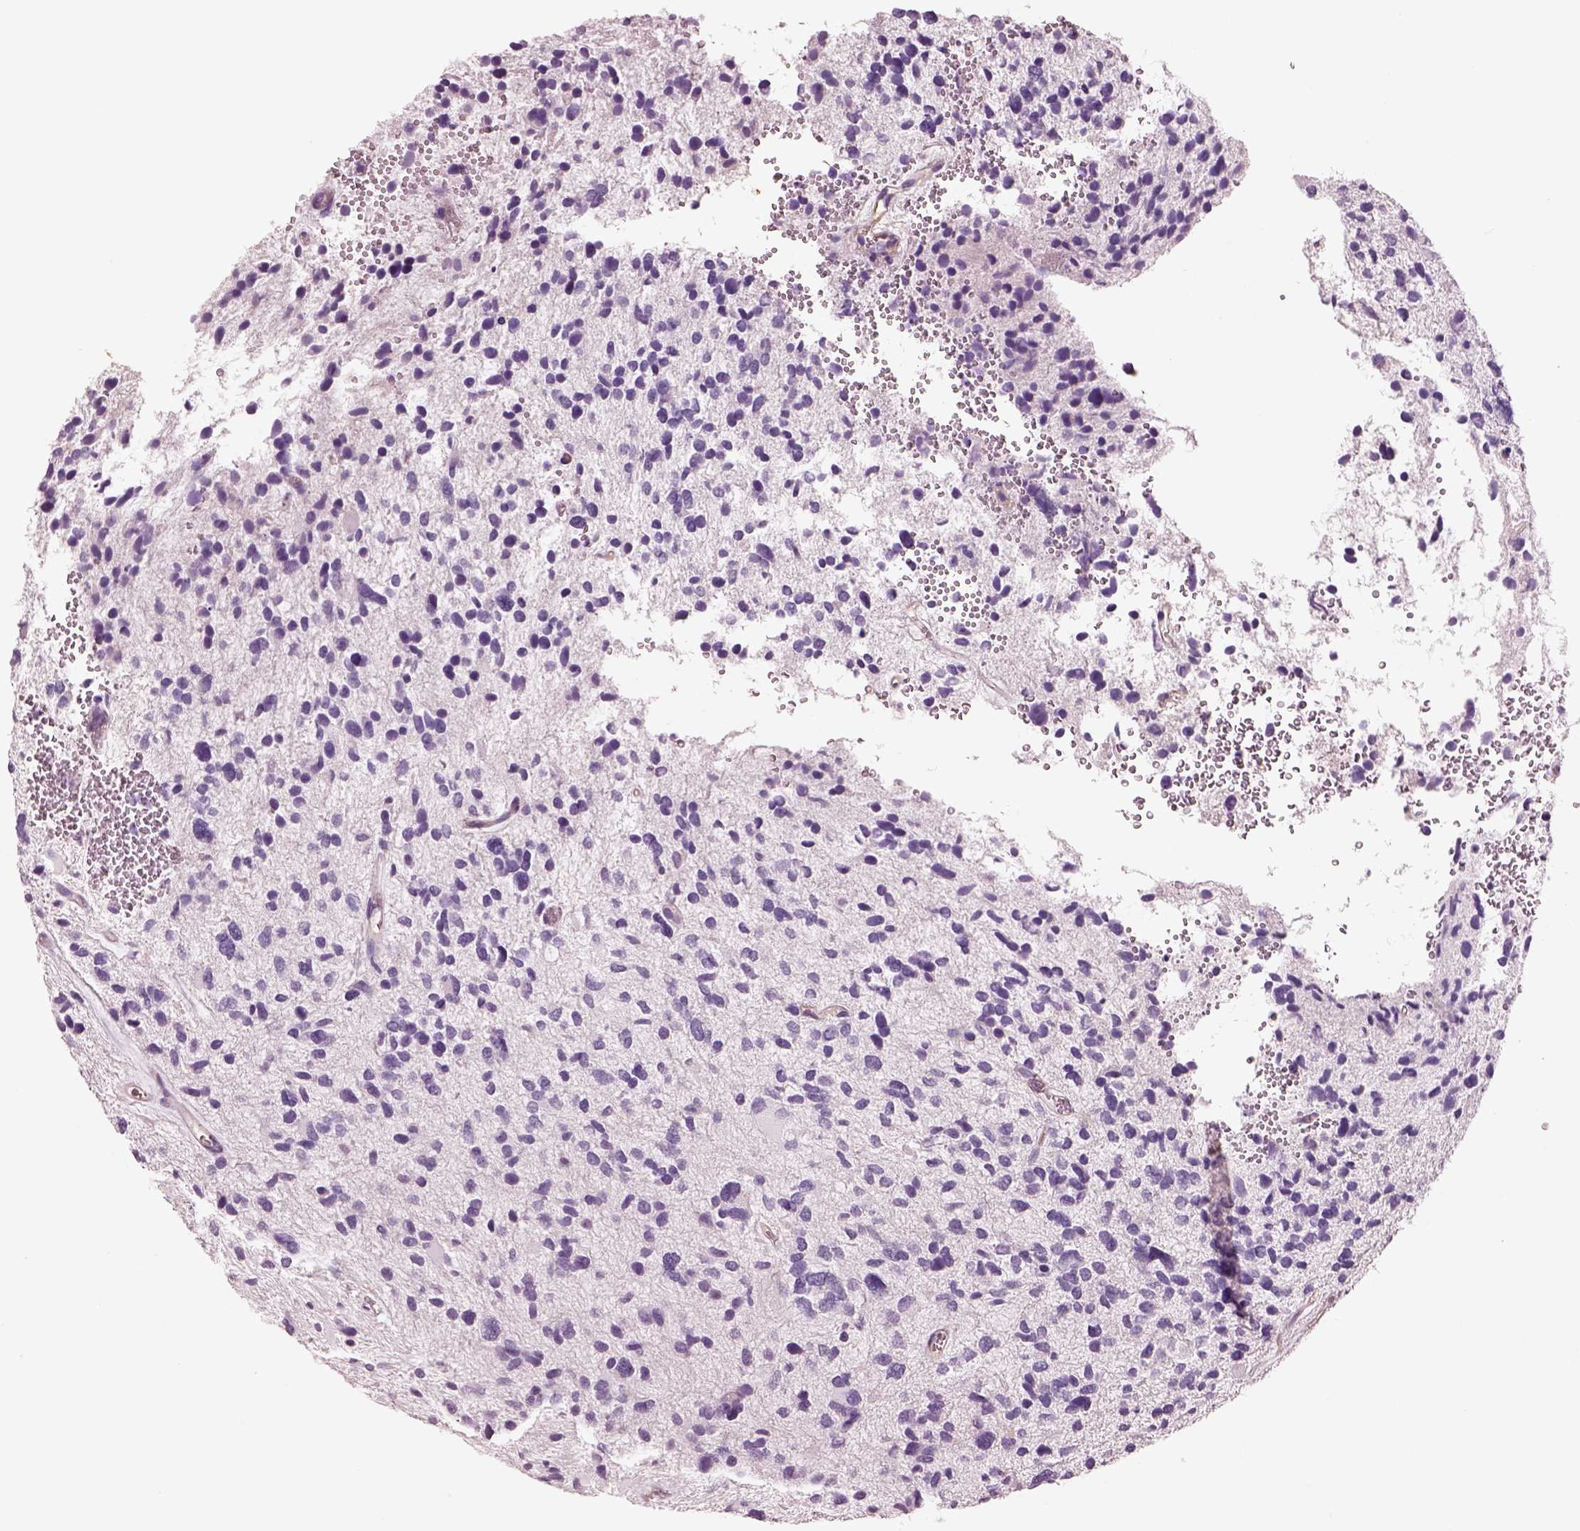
{"staining": {"intensity": "negative", "quantity": "none", "location": "none"}, "tissue": "glioma", "cell_type": "Tumor cells", "image_type": "cancer", "snomed": [{"axis": "morphology", "description": "Glioma, malignant, High grade"}, {"axis": "topography", "description": "Brain"}], "caption": "The immunohistochemistry (IHC) photomicrograph has no significant expression in tumor cells of malignant high-grade glioma tissue. (Brightfield microscopy of DAB (3,3'-diaminobenzidine) immunohistochemistry at high magnification).", "gene": "IGLL1", "patient": {"sex": "female", "age": 11}}